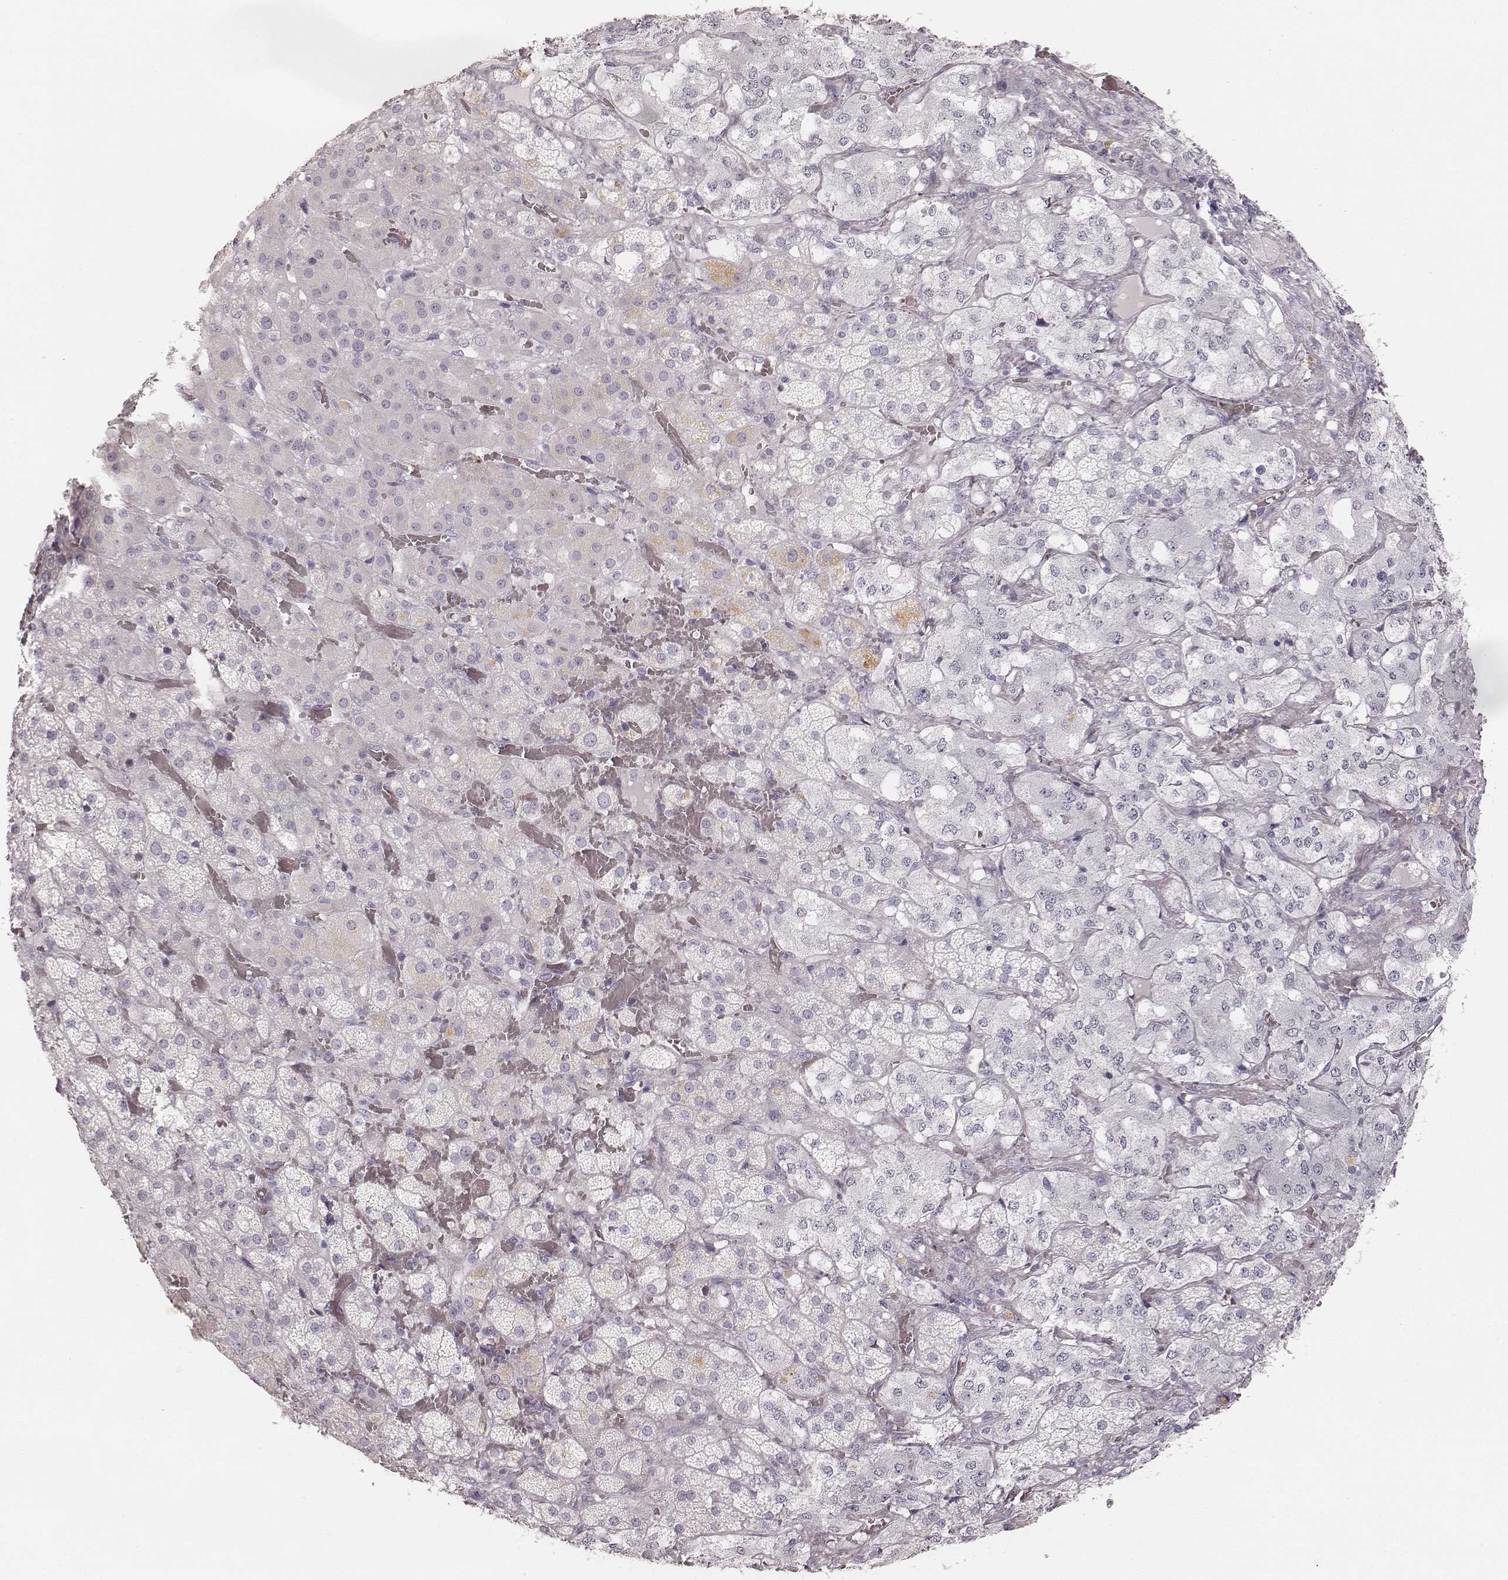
{"staining": {"intensity": "negative", "quantity": "none", "location": "none"}, "tissue": "adrenal gland", "cell_type": "Glandular cells", "image_type": "normal", "snomed": [{"axis": "morphology", "description": "Normal tissue, NOS"}, {"axis": "topography", "description": "Adrenal gland"}], "caption": "This is an IHC micrograph of normal adrenal gland. There is no expression in glandular cells.", "gene": "KRT82", "patient": {"sex": "male", "age": 57}}